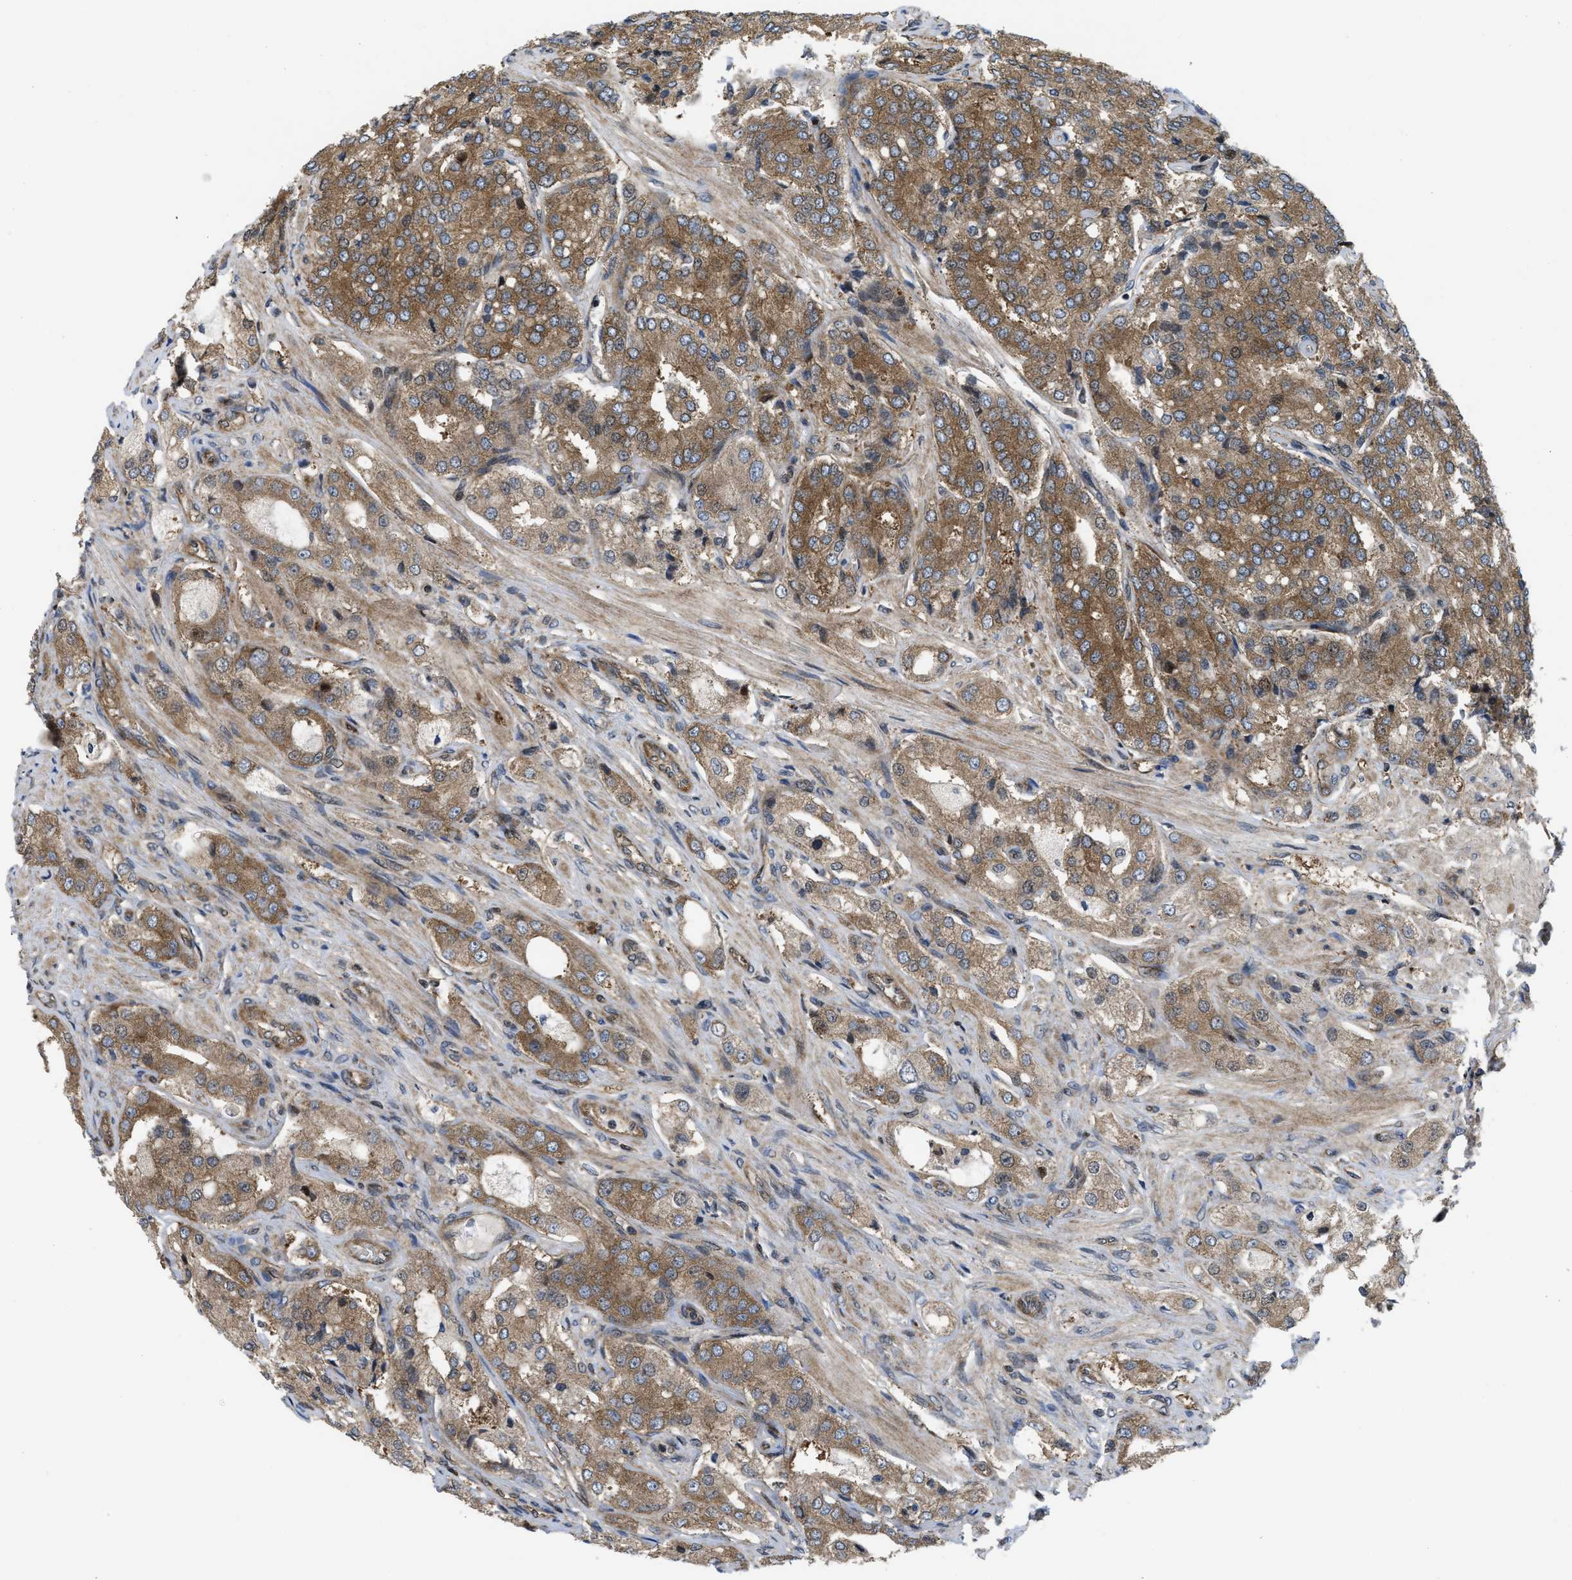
{"staining": {"intensity": "moderate", "quantity": ">75%", "location": "cytoplasmic/membranous"}, "tissue": "prostate cancer", "cell_type": "Tumor cells", "image_type": "cancer", "snomed": [{"axis": "morphology", "description": "Adenocarcinoma, High grade"}, {"axis": "topography", "description": "Prostate"}], "caption": "Immunohistochemical staining of human prostate cancer exhibits moderate cytoplasmic/membranous protein positivity in approximately >75% of tumor cells.", "gene": "PPP2CB", "patient": {"sex": "male", "age": 65}}